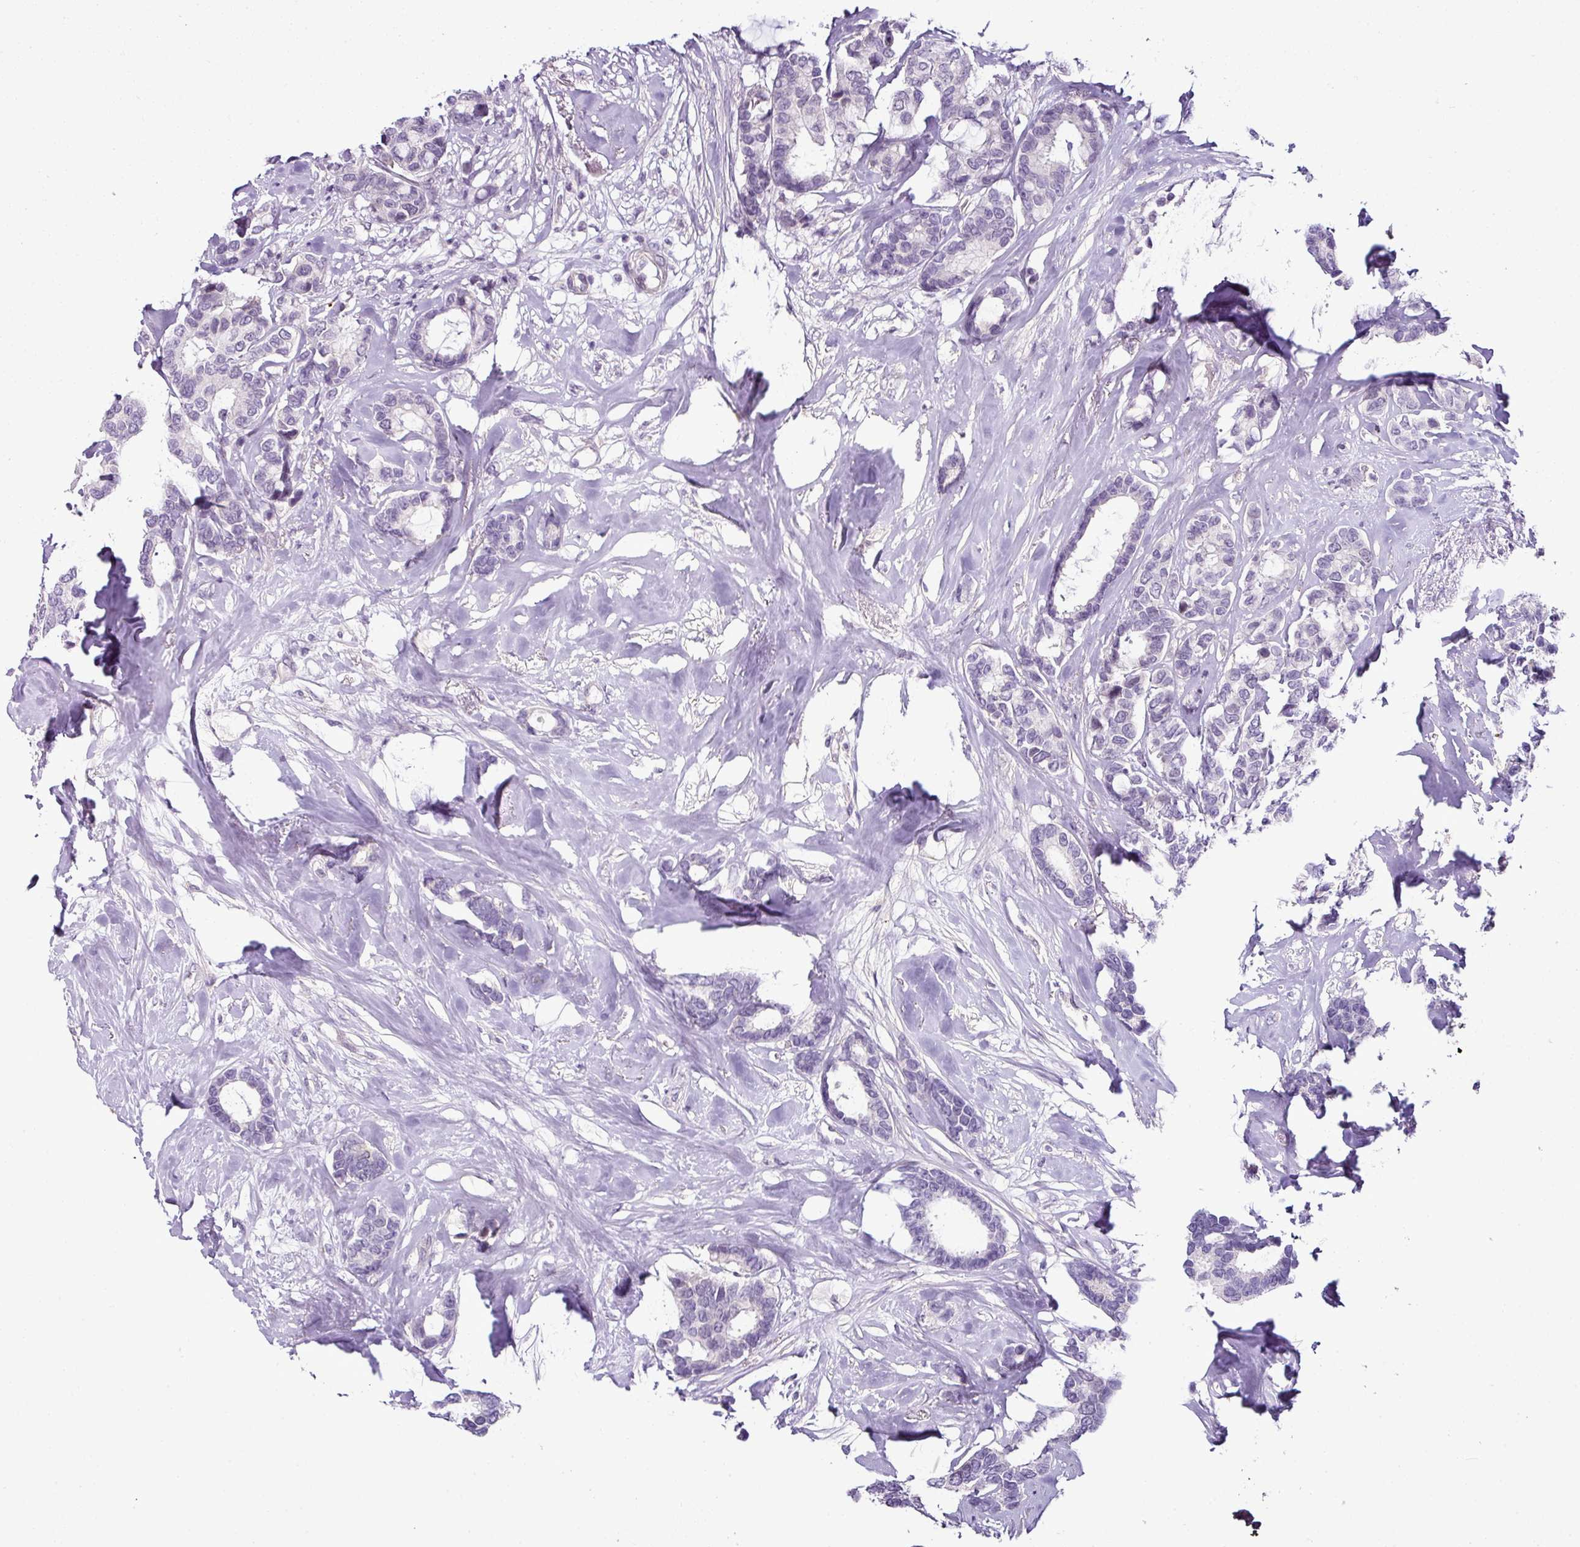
{"staining": {"intensity": "negative", "quantity": "none", "location": "none"}, "tissue": "breast cancer", "cell_type": "Tumor cells", "image_type": "cancer", "snomed": [{"axis": "morphology", "description": "Duct carcinoma"}, {"axis": "topography", "description": "Breast"}], "caption": "A high-resolution histopathology image shows immunohistochemistry (IHC) staining of breast invasive ductal carcinoma, which exhibits no significant staining in tumor cells.", "gene": "TEX30", "patient": {"sex": "female", "age": 87}}